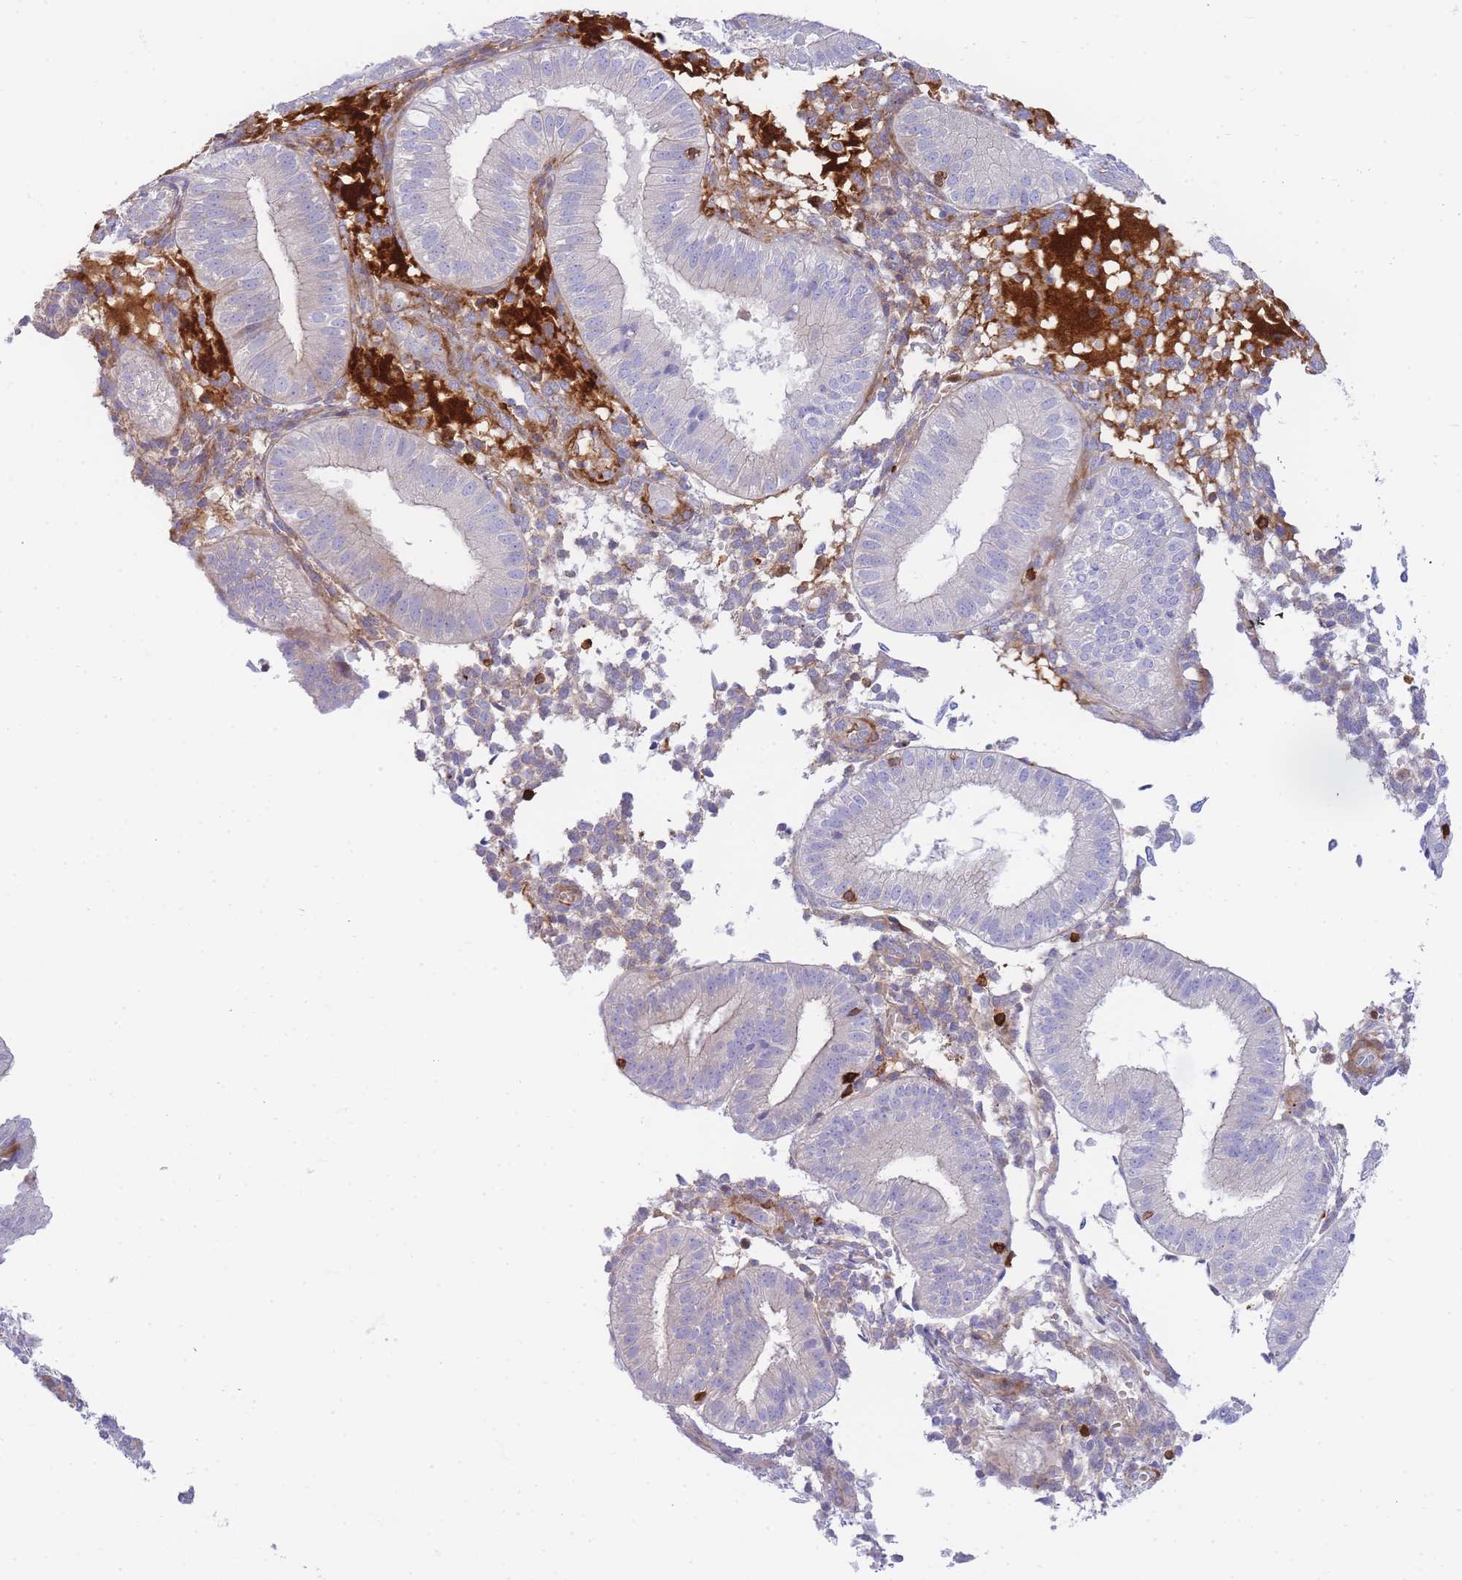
{"staining": {"intensity": "weak", "quantity": "<25%", "location": "cytoplasmic/membranous"}, "tissue": "endometrium", "cell_type": "Cells in endometrial stroma", "image_type": "normal", "snomed": [{"axis": "morphology", "description": "Normal tissue, NOS"}, {"axis": "topography", "description": "Endometrium"}], "caption": "The immunohistochemistry (IHC) photomicrograph has no significant expression in cells in endometrial stroma of endometrium. (Stains: DAB (3,3'-diaminobenzidine) IHC with hematoxylin counter stain, Microscopy: brightfield microscopy at high magnification).", "gene": "FBN3", "patient": {"sex": "female", "age": 39}}